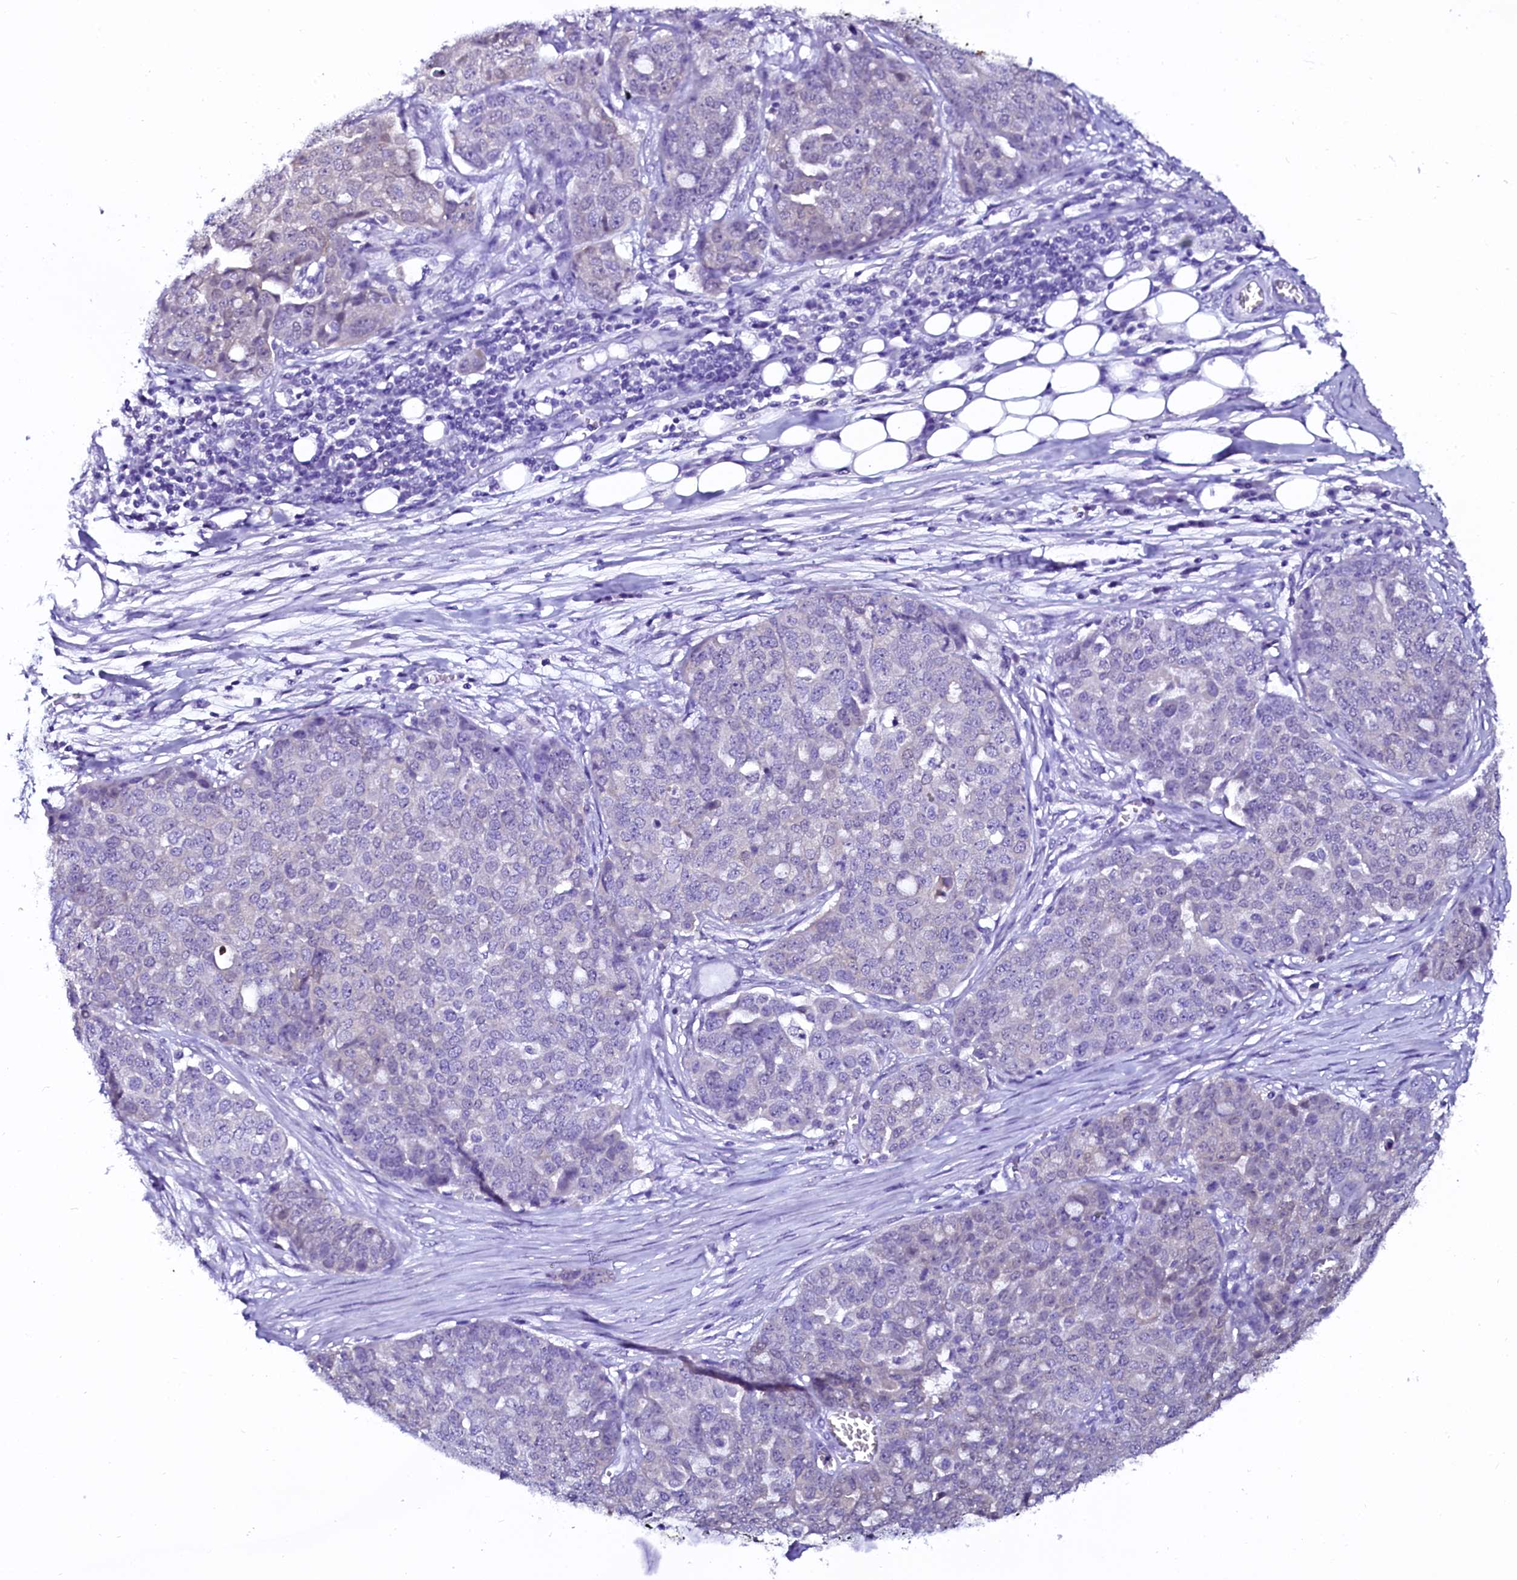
{"staining": {"intensity": "negative", "quantity": "none", "location": "none"}, "tissue": "ovarian cancer", "cell_type": "Tumor cells", "image_type": "cancer", "snomed": [{"axis": "morphology", "description": "Cystadenocarcinoma, serous, NOS"}, {"axis": "topography", "description": "Soft tissue"}, {"axis": "topography", "description": "Ovary"}], "caption": "Micrograph shows no protein expression in tumor cells of ovarian cancer (serous cystadenocarcinoma) tissue.", "gene": "SORD", "patient": {"sex": "female", "age": 57}}